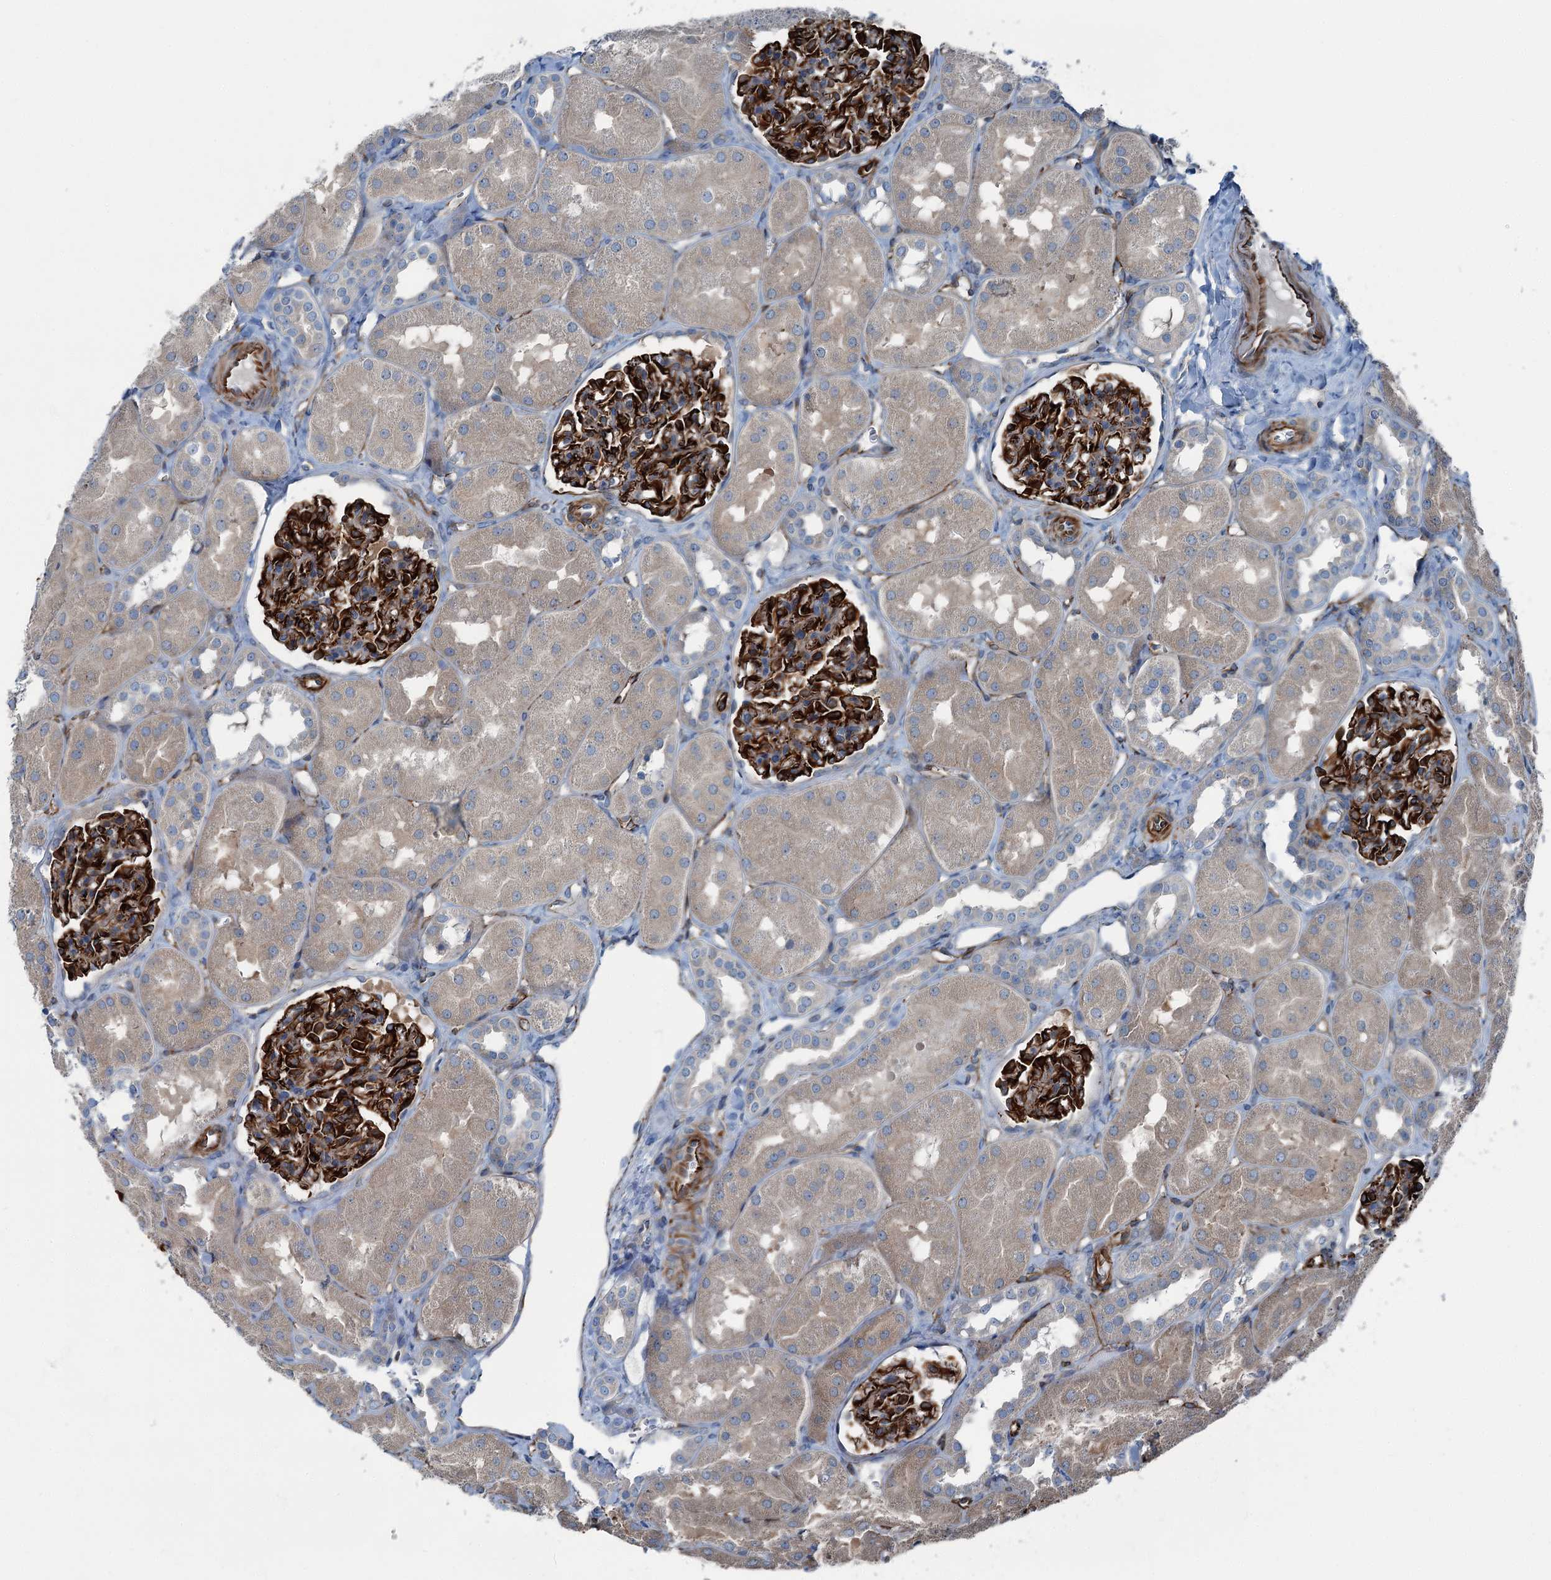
{"staining": {"intensity": "strong", "quantity": ">75%", "location": "cytoplasmic/membranous"}, "tissue": "kidney", "cell_type": "Cells in glomeruli", "image_type": "normal", "snomed": [{"axis": "morphology", "description": "Normal tissue, NOS"}, {"axis": "topography", "description": "Kidney"}, {"axis": "topography", "description": "Urinary bladder"}], "caption": "A high-resolution image shows immunohistochemistry (IHC) staining of unremarkable kidney, which exhibits strong cytoplasmic/membranous positivity in approximately >75% of cells in glomeruli.", "gene": "AXL", "patient": {"sex": "male", "age": 16}}